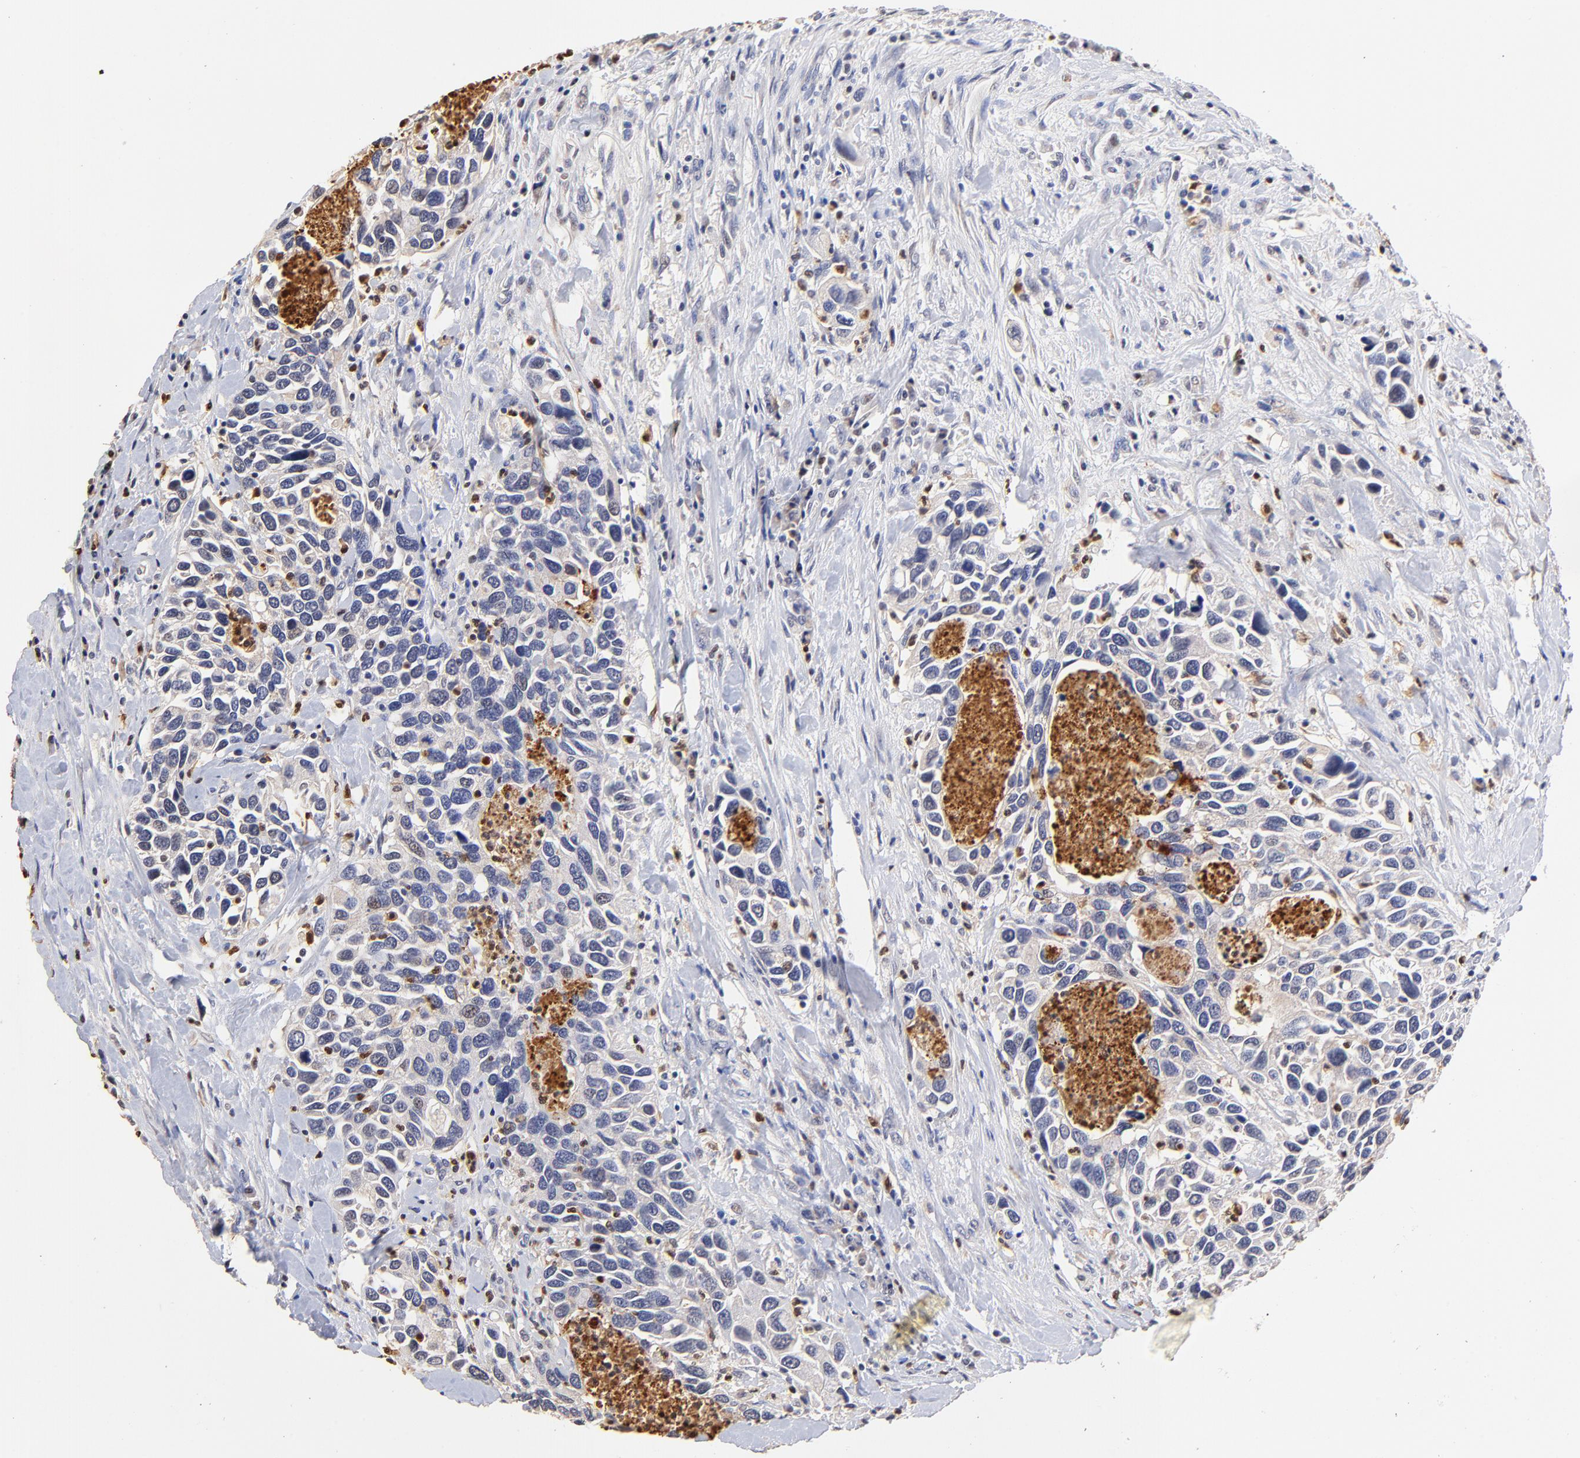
{"staining": {"intensity": "negative", "quantity": "none", "location": "none"}, "tissue": "urothelial cancer", "cell_type": "Tumor cells", "image_type": "cancer", "snomed": [{"axis": "morphology", "description": "Urothelial carcinoma, High grade"}, {"axis": "topography", "description": "Urinary bladder"}], "caption": "Protein analysis of urothelial cancer demonstrates no significant expression in tumor cells. (Immunohistochemistry, brightfield microscopy, high magnification).", "gene": "BBOF1", "patient": {"sex": "male", "age": 66}}